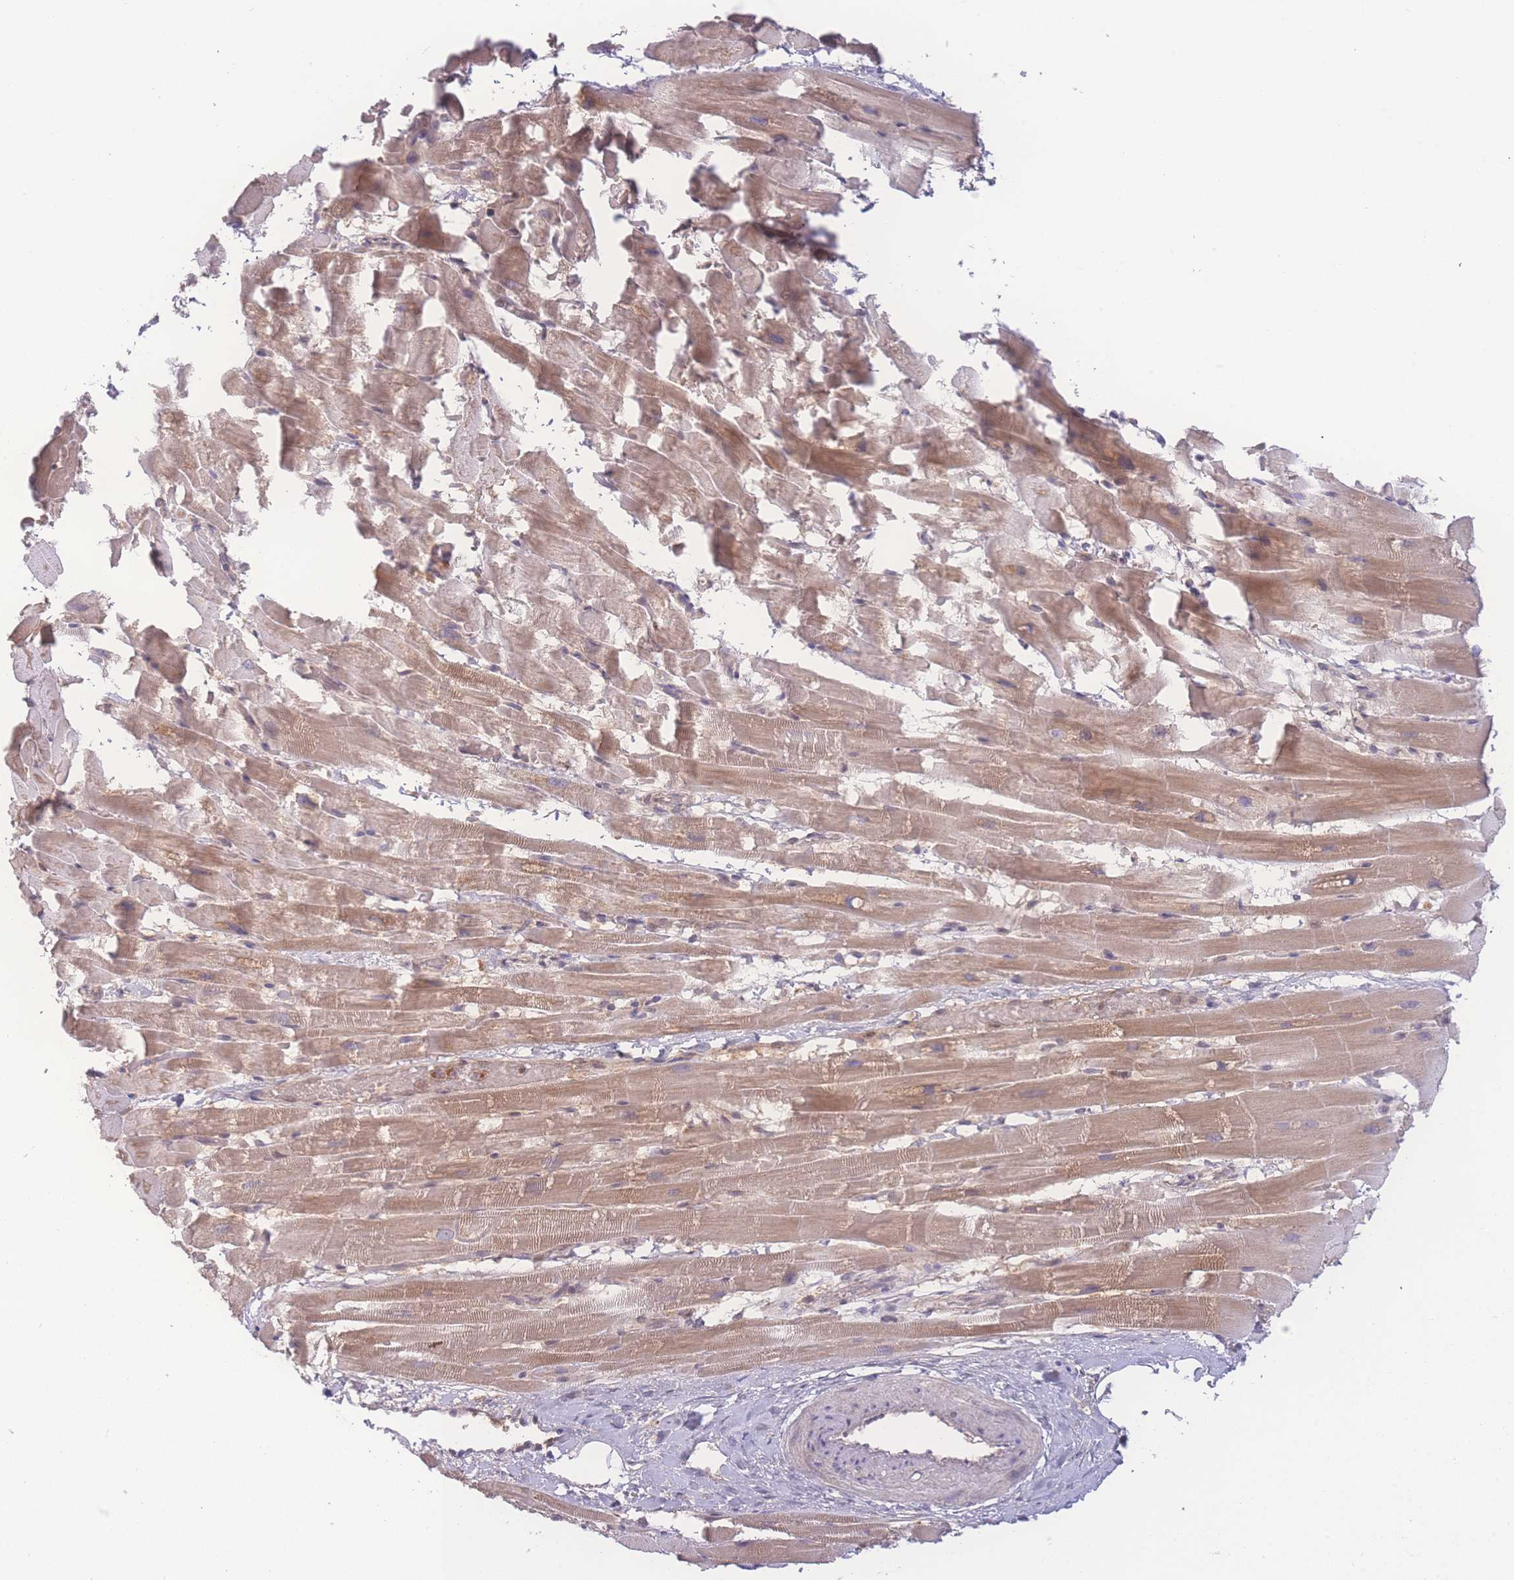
{"staining": {"intensity": "weak", "quantity": ">75%", "location": "cytoplasmic/membranous"}, "tissue": "heart muscle", "cell_type": "Cardiomyocytes", "image_type": "normal", "snomed": [{"axis": "morphology", "description": "Normal tissue, NOS"}, {"axis": "topography", "description": "Heart"}], "caption": "Cardiomyocytes show low levels of weak cytoplasmic/membranous positivity in approximately >75% of cells in benign human heart muscle.", "gene": "RAVER1", "patient": {"sex": "male", "age": 37}}